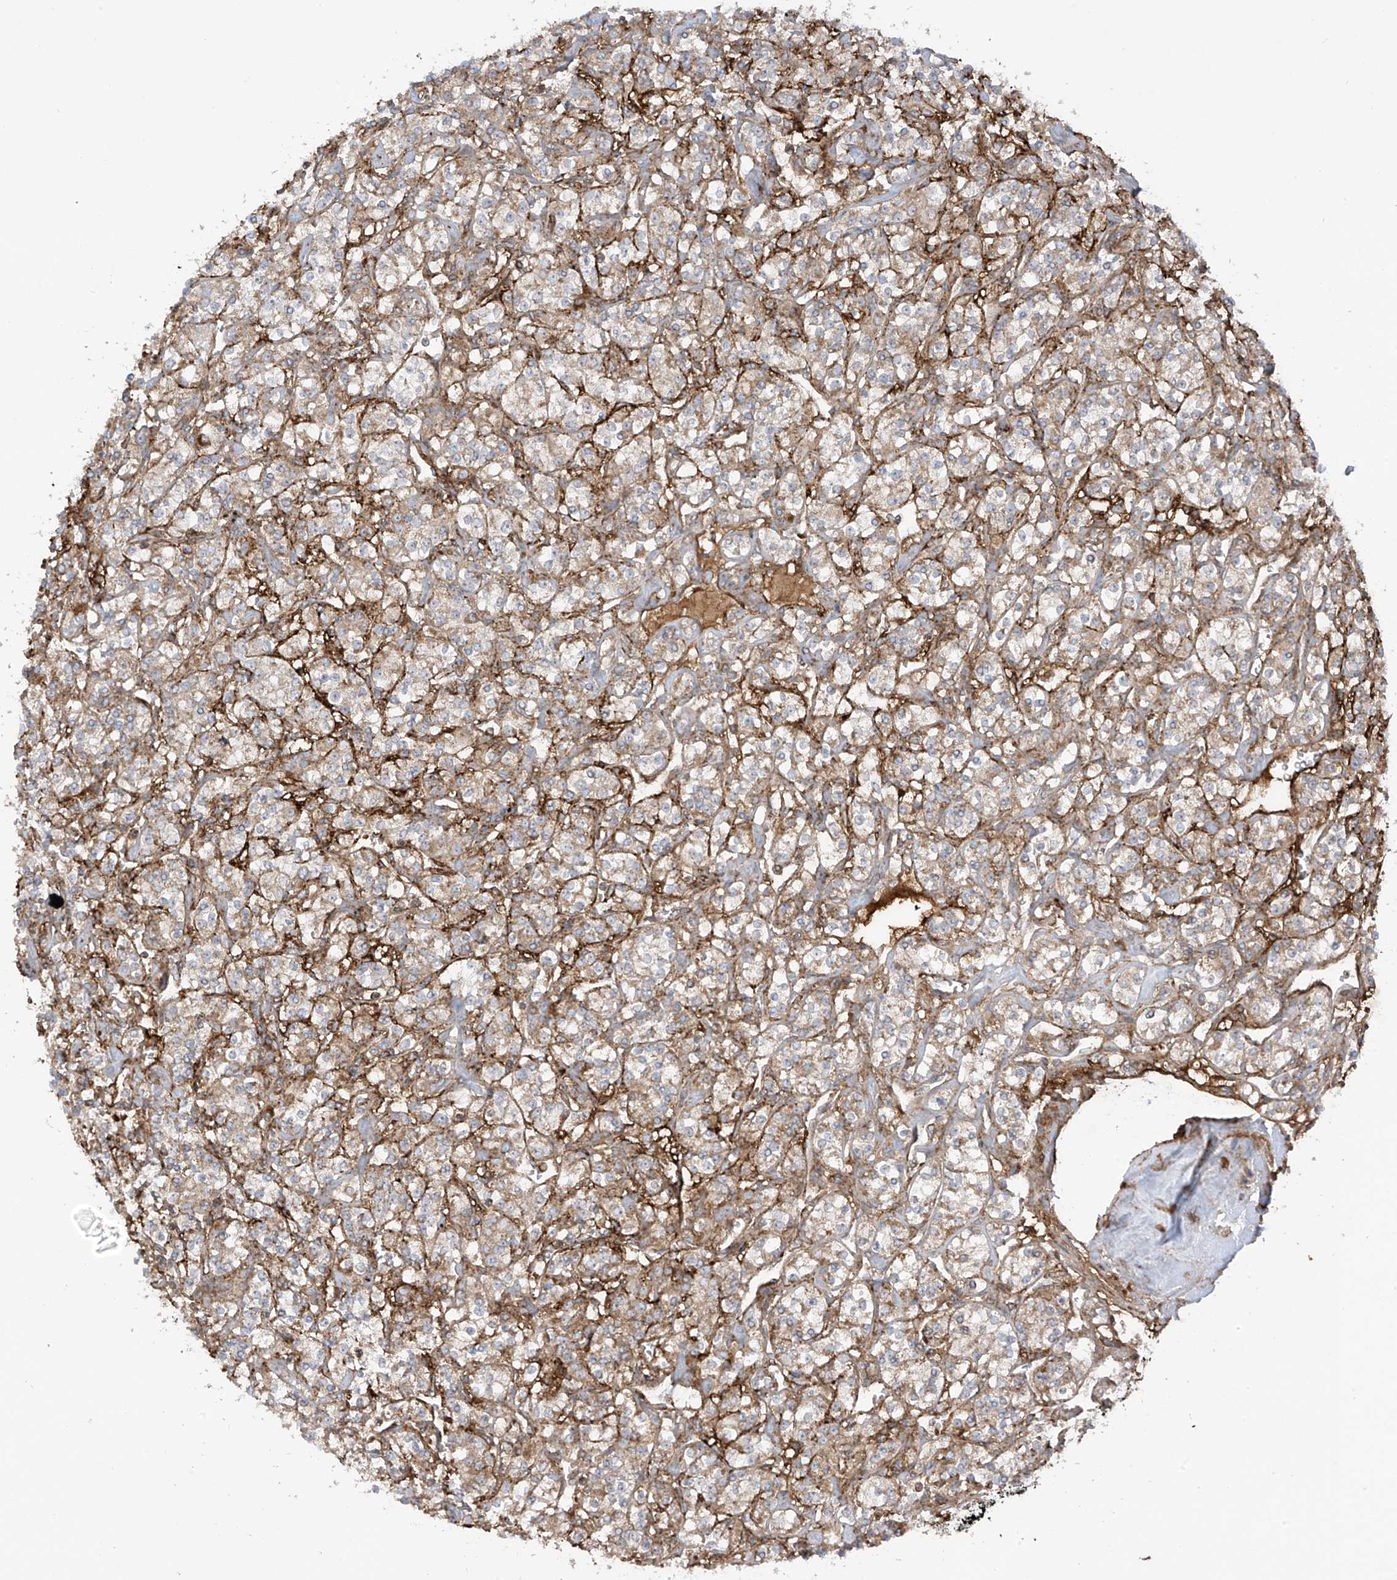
{"staining": {"intensity": "moderate", "quantity": ">75%", "location": "cytoplasmic/membranous"}, "tissue": "renal cancer", "cell_type": "Tumor cells", "image_type": "cancer", "snomed": [{"axis": "morphology", "description": "Adenocarcinoma, NOS"}, {"axis": "topography", "description": "Kidney"}], "caption": "Brown immunohistochemical staining in renal adenocarcinoma reveals moderate cytoplasmic/membranous positivity in about >75% of tumor cells.", "gene": "REPS1", "patient": {"sex": "male", "age": 77}}